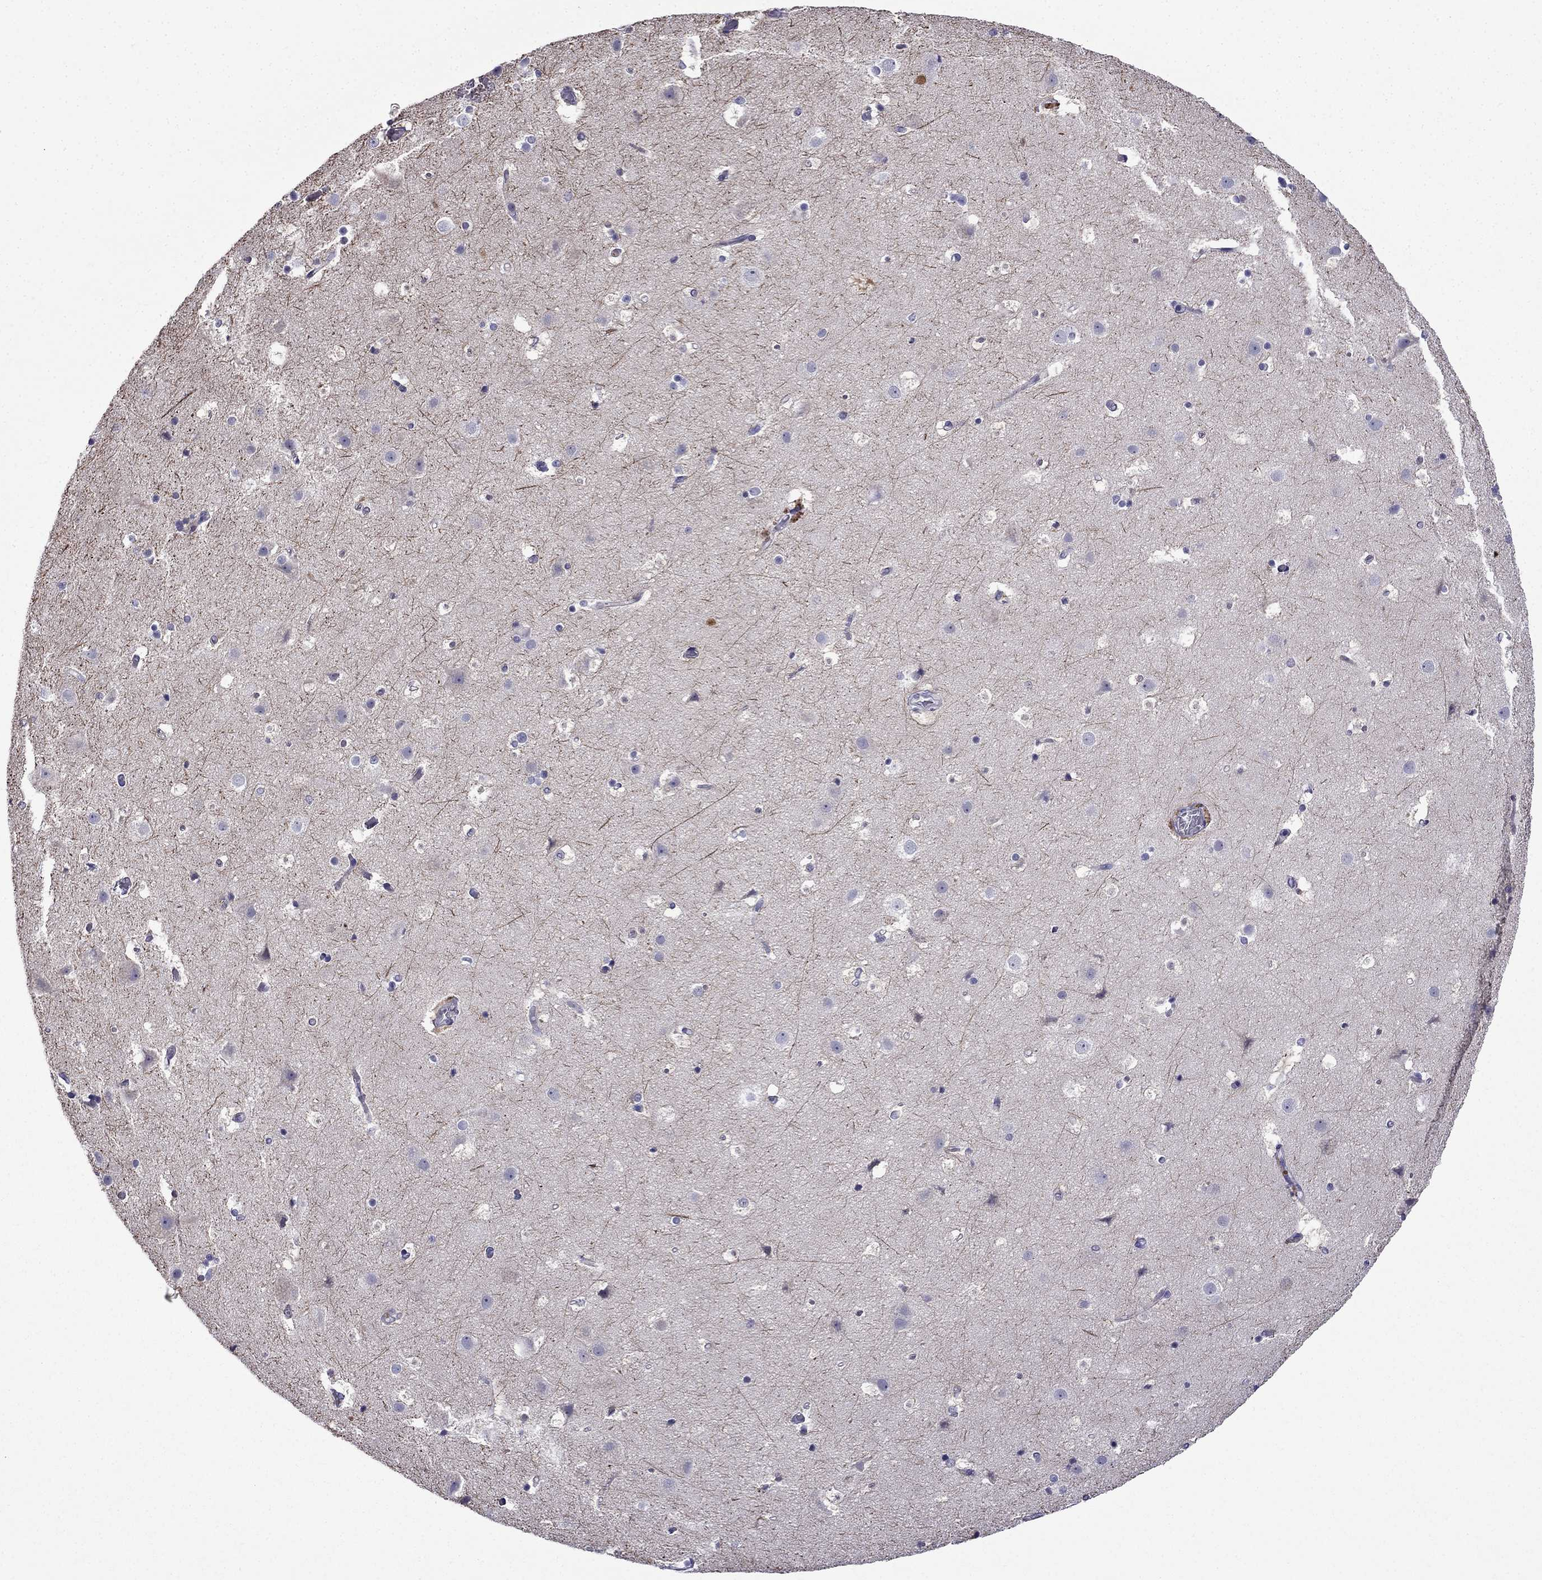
{"staining": {"intensity": "negative", "quantity": "none", "location": "none"}, "tissue": "cerebral cortex", "cell_type": "Endothelial cells", "image_type": "normal", "snomed": [{"axis": "morphology", "description": "Normal tissue, NOS"}, {"axis": "topography", "description": "Cerebral cortex"}], "caption": "A high-resolution image shows IHC staining of unremarkable cerebral cortex, which exhibits no significant positivity in endothelial cells.", "gene": "PI16", "patient": {"sex": "female", "age": 52}}